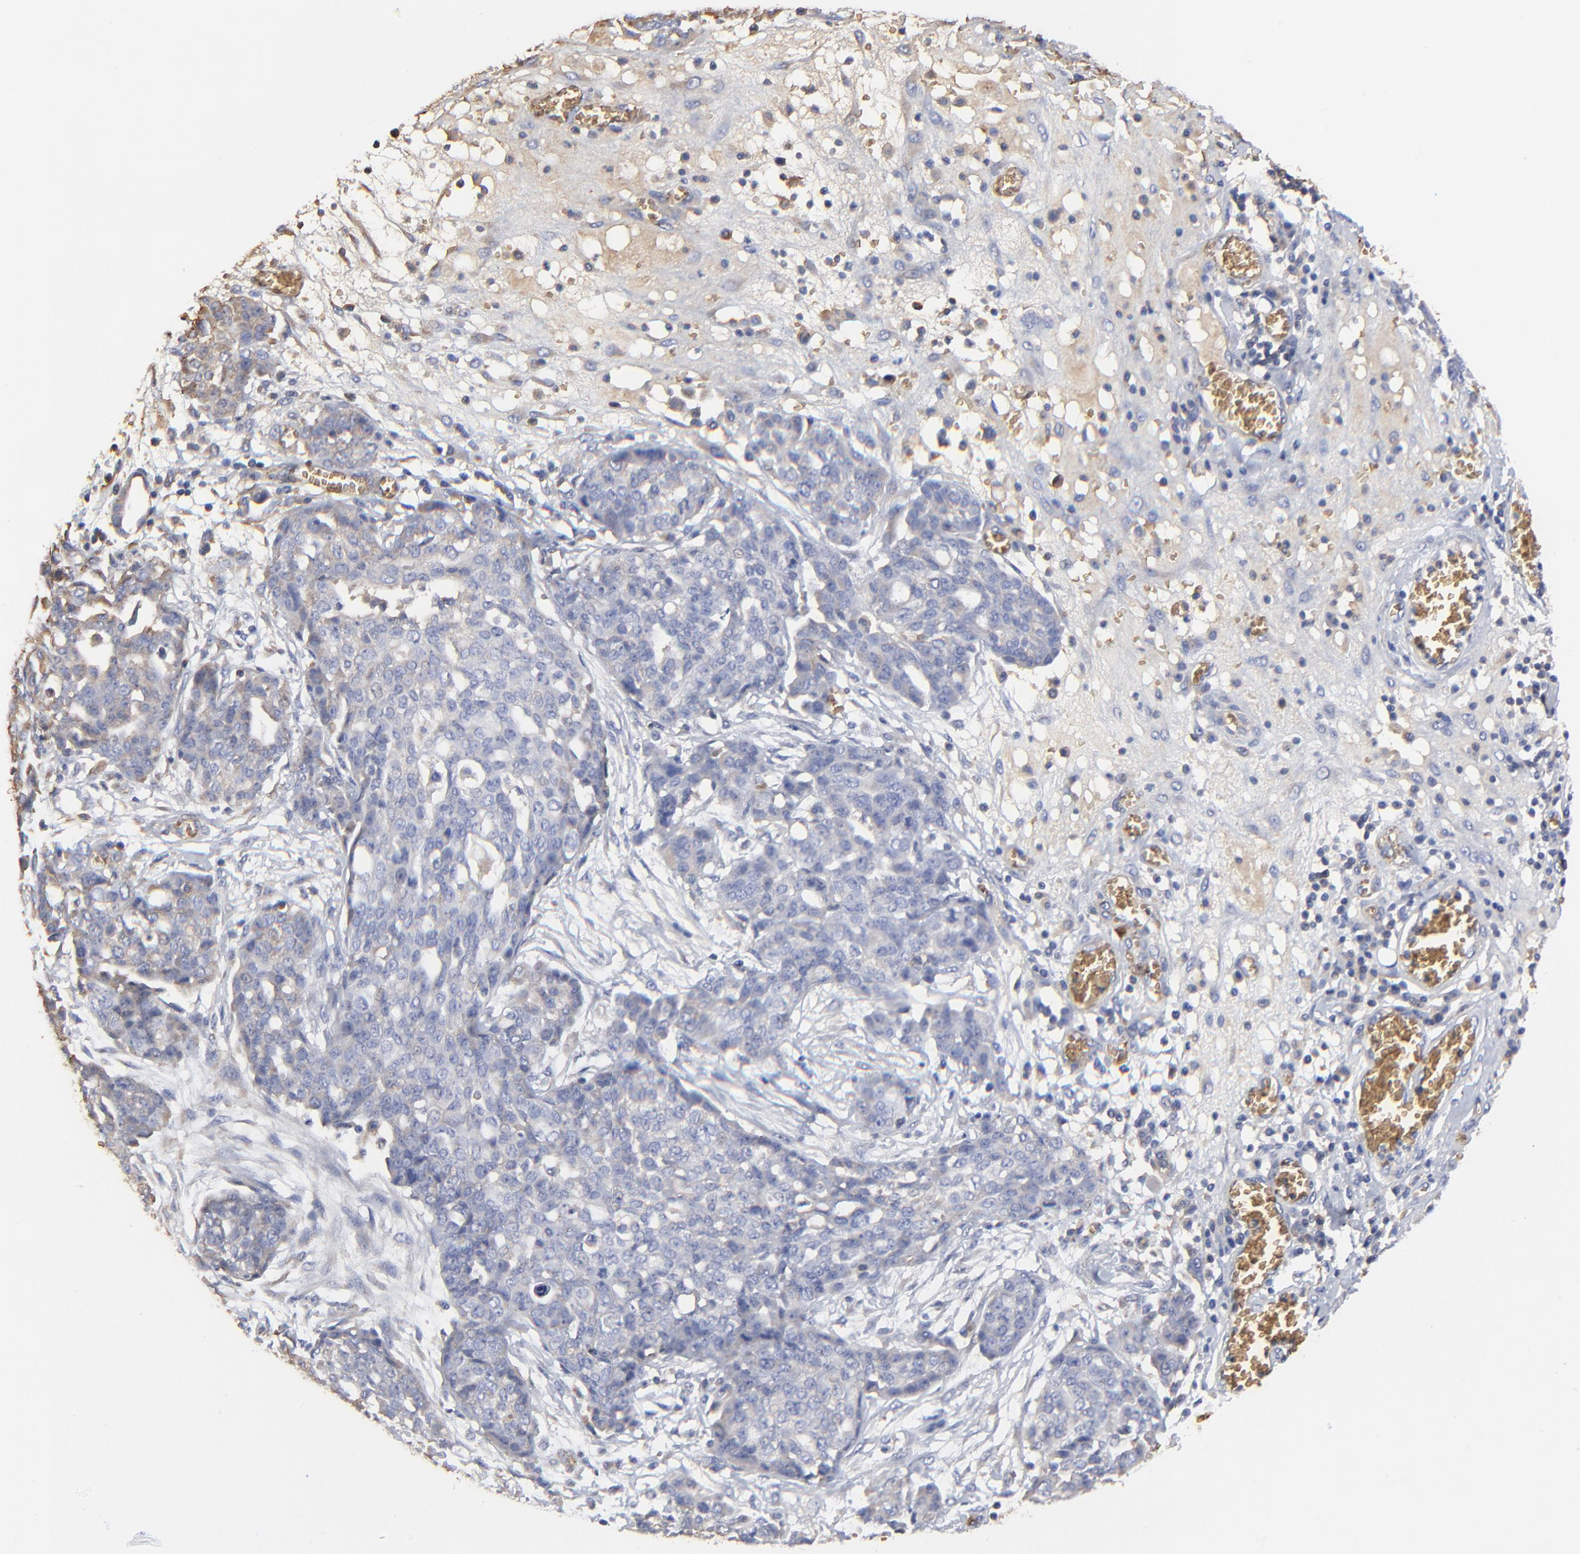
{"staining": {"intensity": "negative", "quantity": "none", "location": "none"}, "tissue": "ovarian cancer", "cell_type": "Tumor cells", "image_type": "cancer", "snomed": [{"axis": "morphology", "description": "Cystadenocarcinoma, serous, NOS"}, {"axis": "topography", "description": "Soft tissue"}, {"axis": "topography", "description": "Ovary"}], "caption": "A photomicrograph of ovarian serous cystadenocarcinoma stained for a protein demonstrates no brown staining in tumor cells.", "gene": "PAG1", "patient": {"sex": "female", "age": 57}}